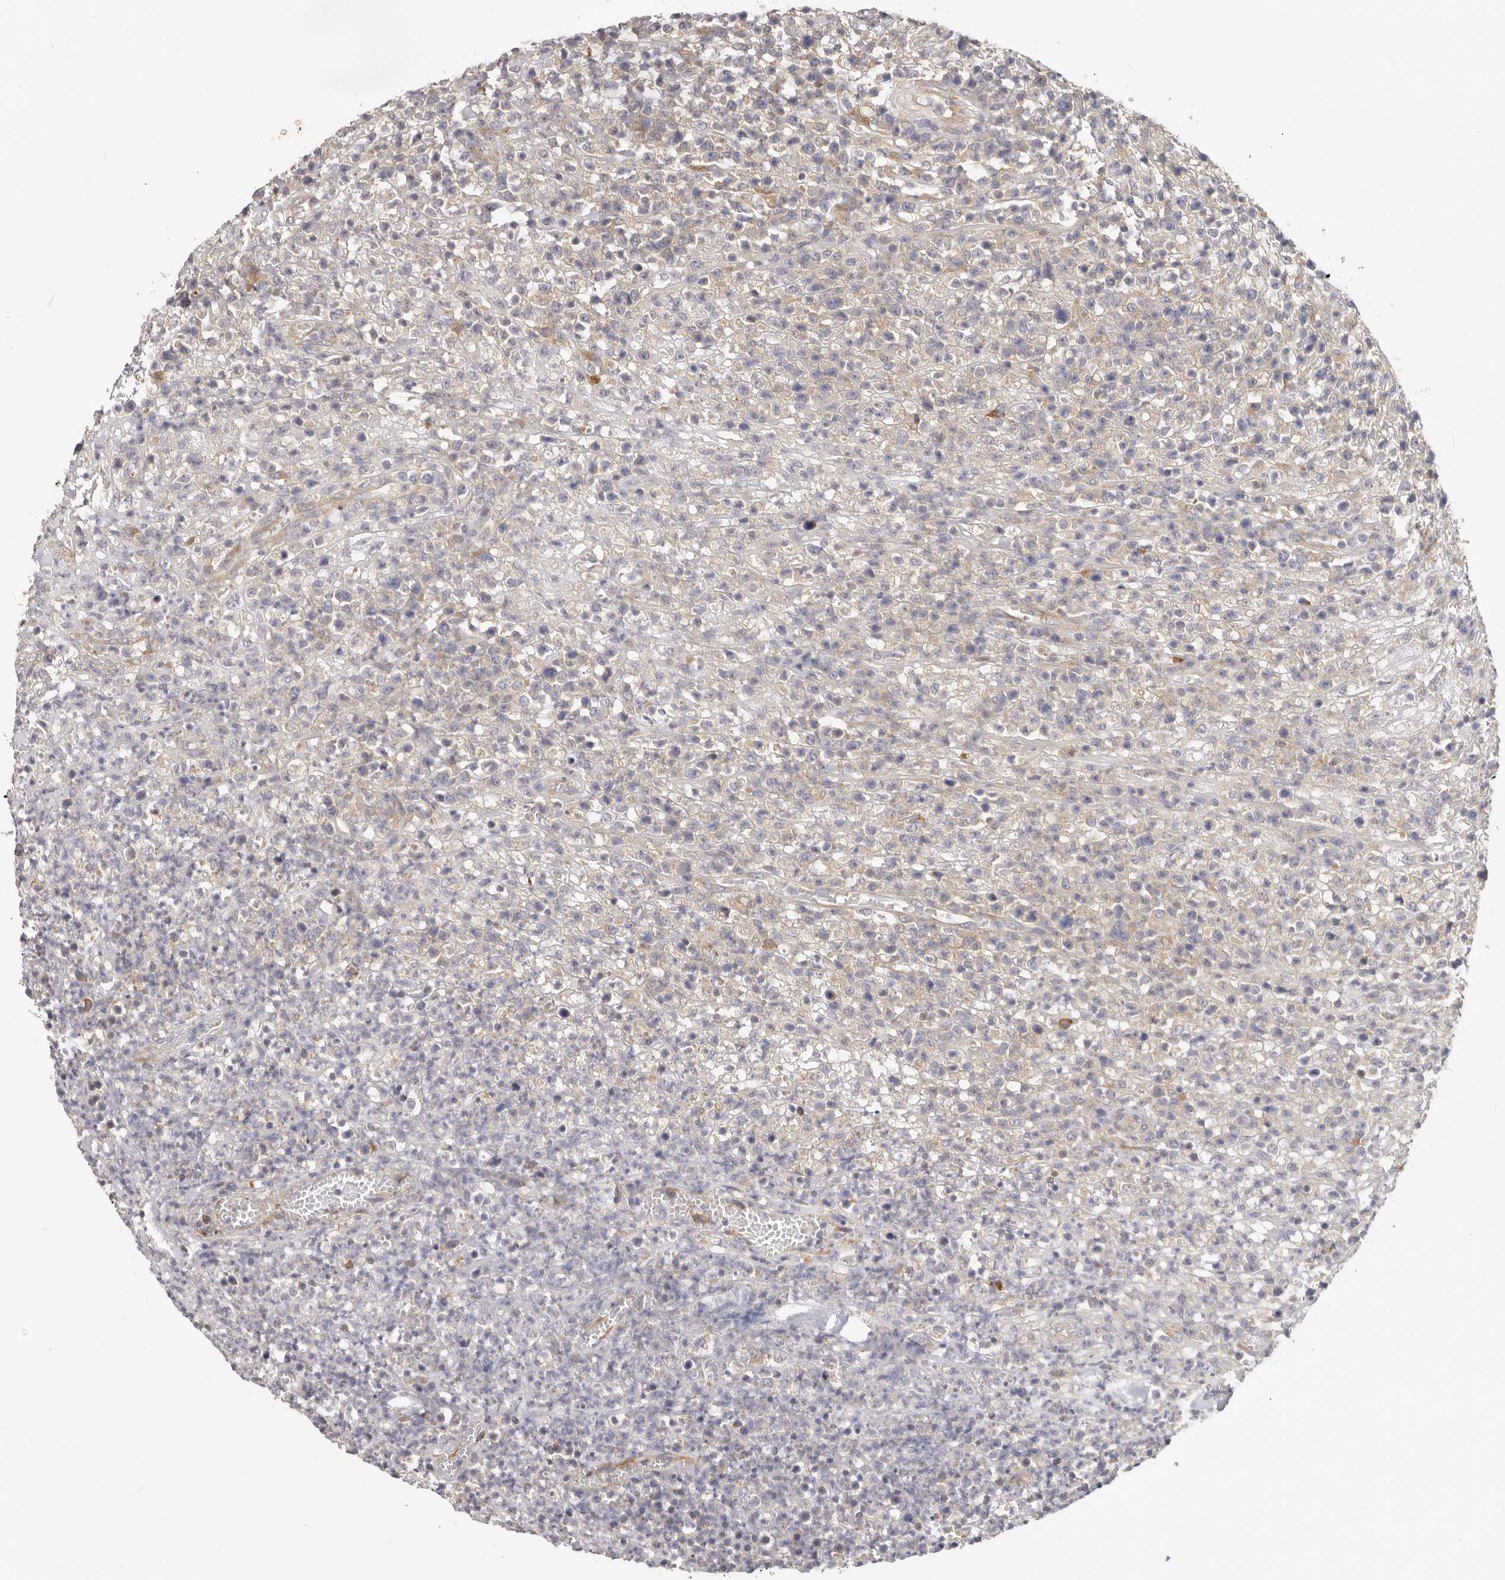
{"staining": {"intensity": "negative", "quantity": "none", "location": "none"}, "tissue": "lymphoma", "cell_type": "Tumor cells", "image_type": "cancer", "snomed": [{"axis": "morphology", "description": "Malignant lymphoma, non-Hodgkin's type, High grade"}, {"axis": "topography", "description": "Colon"}], "caption": "This is an immunohistochemistry (IHC) micrograph of human lymphoma. There is no positivity in tumor cells.", "gene": "WDR77", "patient": {"sex": "female", "age": 53}}